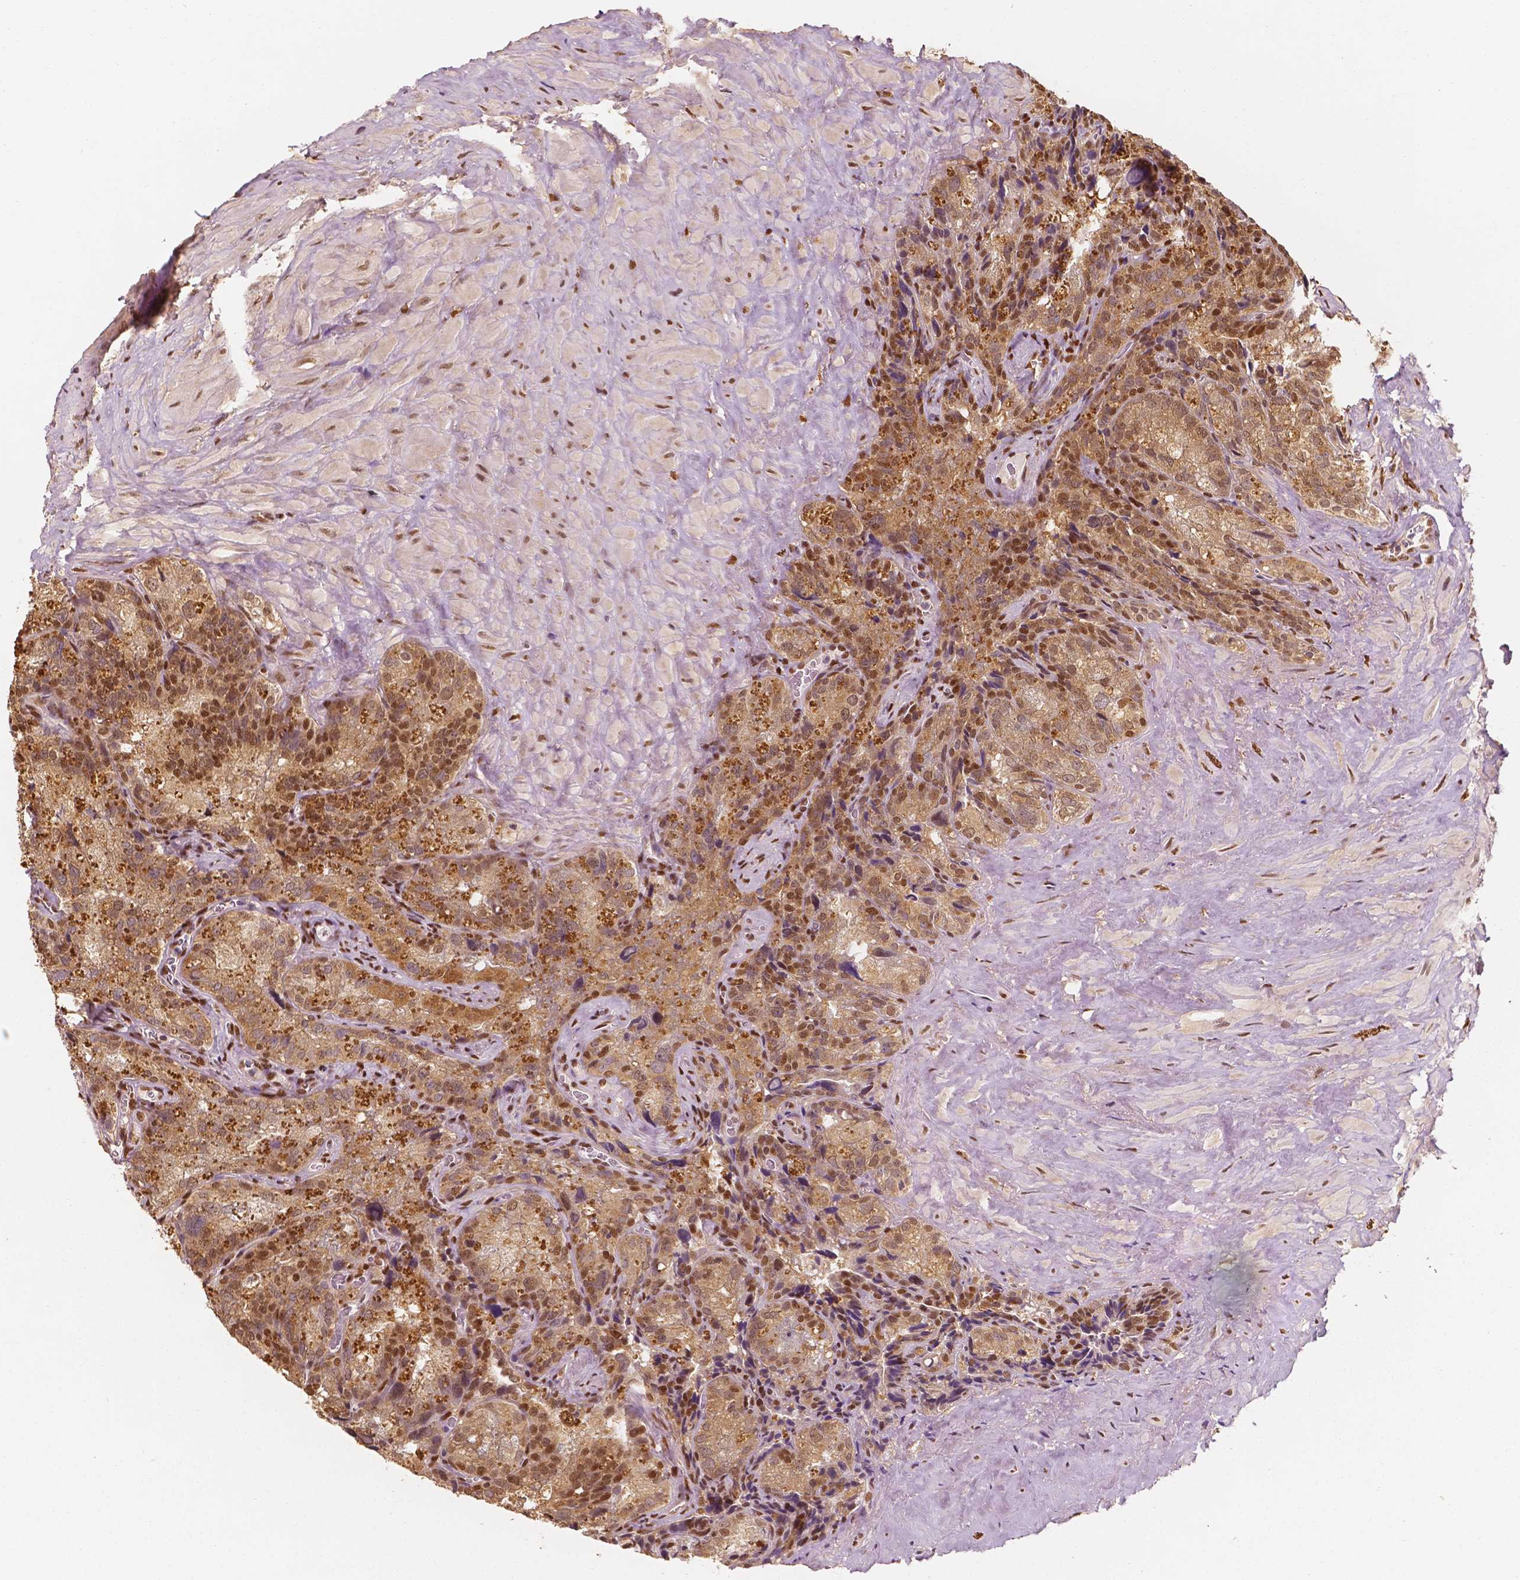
{"staining": {"intensity": "moderate", "quantity": ">75%", "location": "cytoplasmic/membranous,nuclear"}, "tissue": "seminal vesicle", "cell_type": "Glandular cells", "image_type": "normal", "snomed": [{"axis": "morphology", "description": "Normal tissue, NOS"}, {"axis": "topography", "description": "Prostate"}, {"axis": "topography", "description": "Seminal veicle"}], "caption": "A histopathology image showing moderate cytoplasmic/membranous,nuclear expression in about >75% of glandular cells in normal seminal vesicle, as visualized by brown immunohistochemical staining.", "gene": "TBC1D17", "patient": {"sex": "male", "age": 71}}